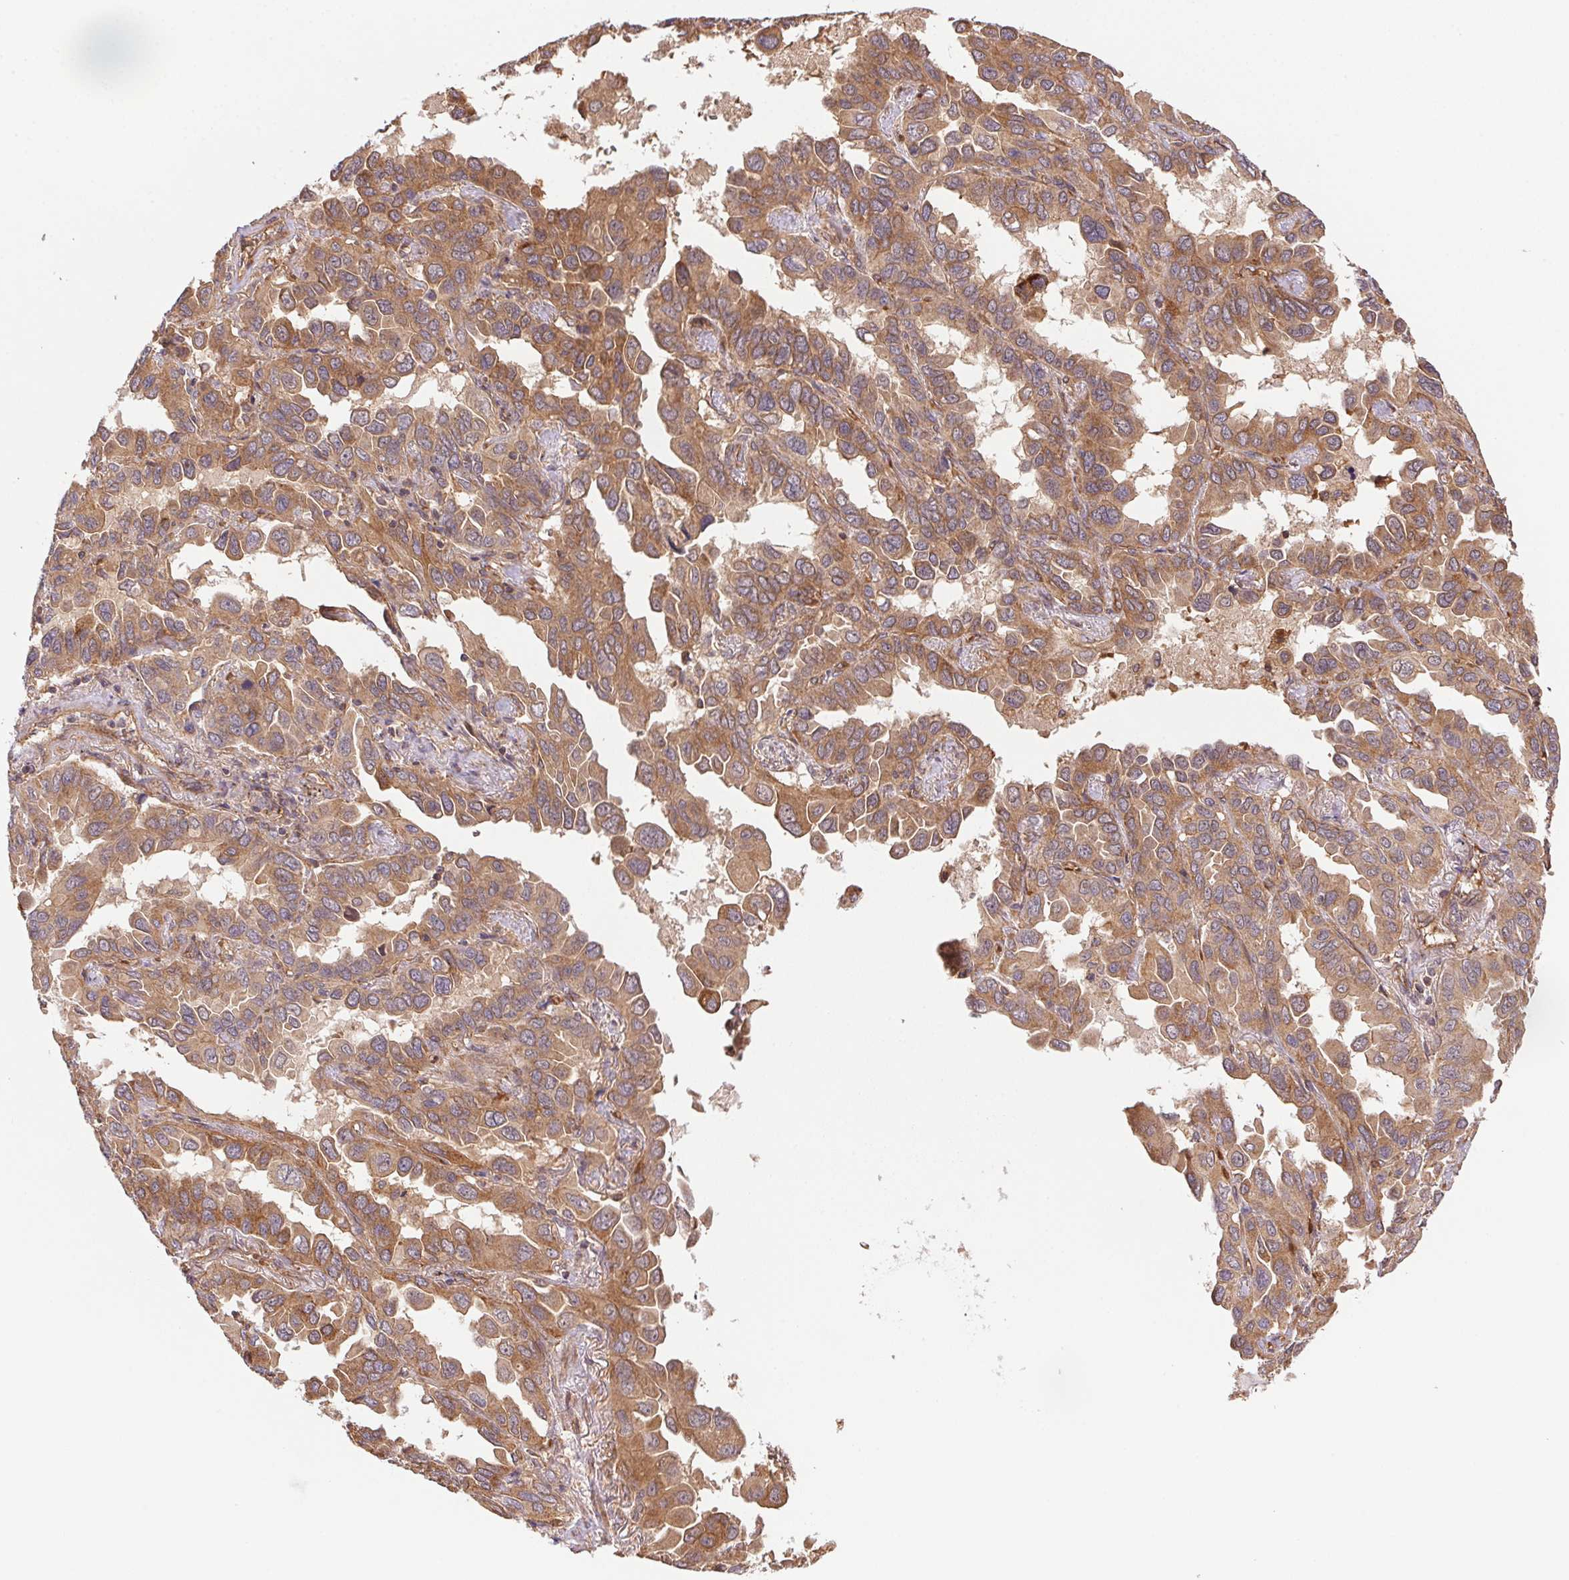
{"staining": {"intensity": "moderate", "quantity": ">75%", "location": "cytoplasmic/membranous"}, "tissue": "lung cancer", "cell_type": "Tumor cells", "image_type": "cancer", "snomed": [{"axis": "morphology", "description": "Adenocarcinoma, NOS"}, {"axis": "topography", "description": "Lung"}], "caption": "DAB (3,3'-diaminobenzidine) immunohistochemical staining of human lung cancer (adenocarcinoma) displays moderate cytoplasmic/membranous protein positivity in about >75% of tumor cells. (Brightfield microscopy of DAB IHC at high magnification).", "gene": "USE1", "patient": {"sex": "male", "age": 64}}